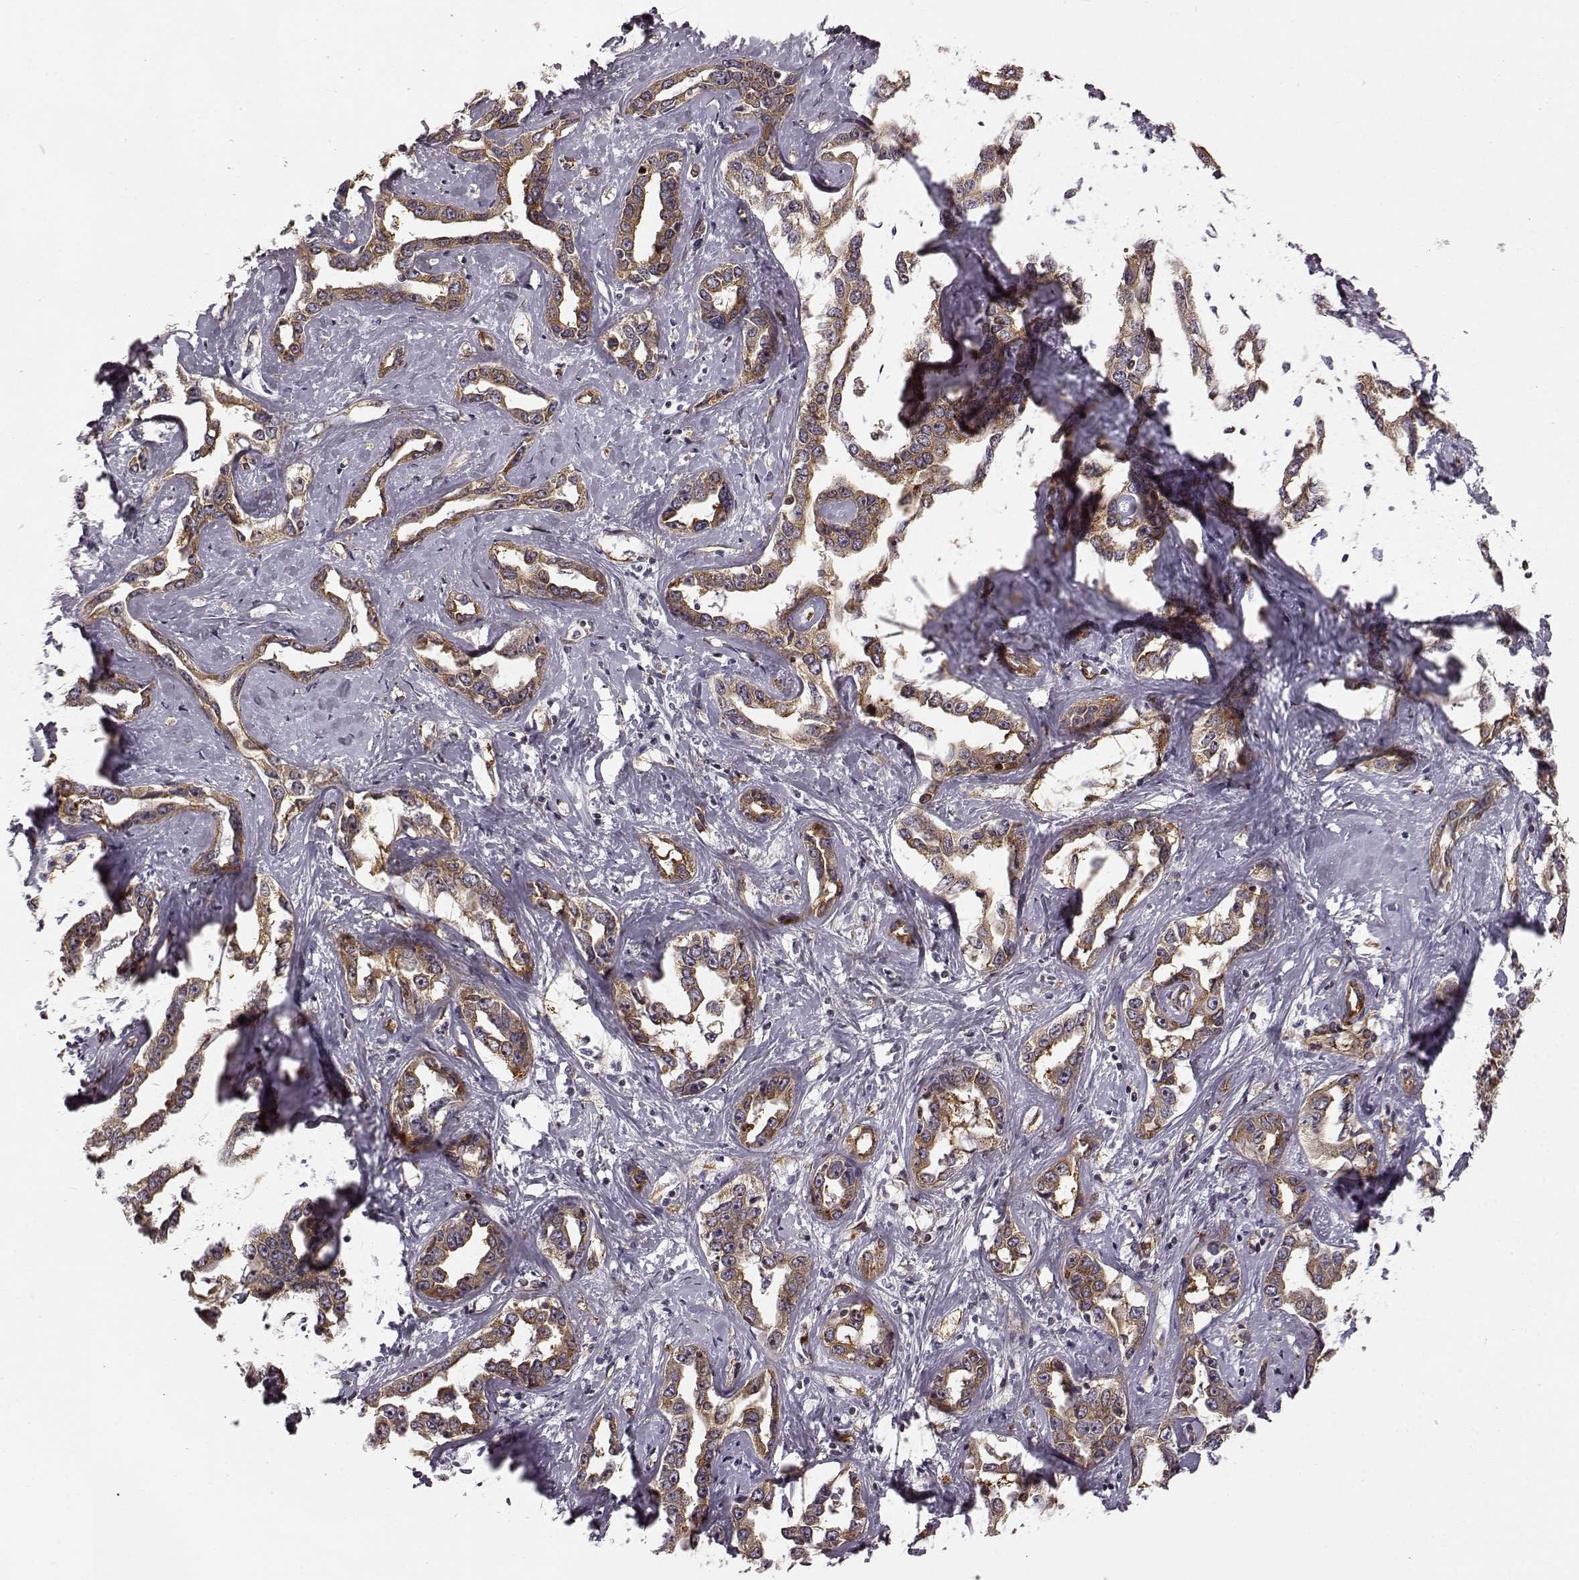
{"staining": {"intensity": "moderate", "quantity": ">75%", "location": "cytoplasmic/membranous"}, "tissue": "liver cancer", "cell_type": "Tumor cells", "image_type": "cancer", "snomed": [{"axis": "morphology", "description": "Cholangiocarcinoma"}, {"axis": "topography", "description": "Liver"}], "caption": "The micrograph displays staining of liver cholangiocarcinoma, revealing moderate cytoplasmic/membranous protein staining (brown color) within tumor cells. The staining was performed using DAB, with brown indicating positive protein expression. Nuclei are stained blue with hematoxylin.", "gene": "TMEM14A", "patient": {"sex": "male", "age": 59}}